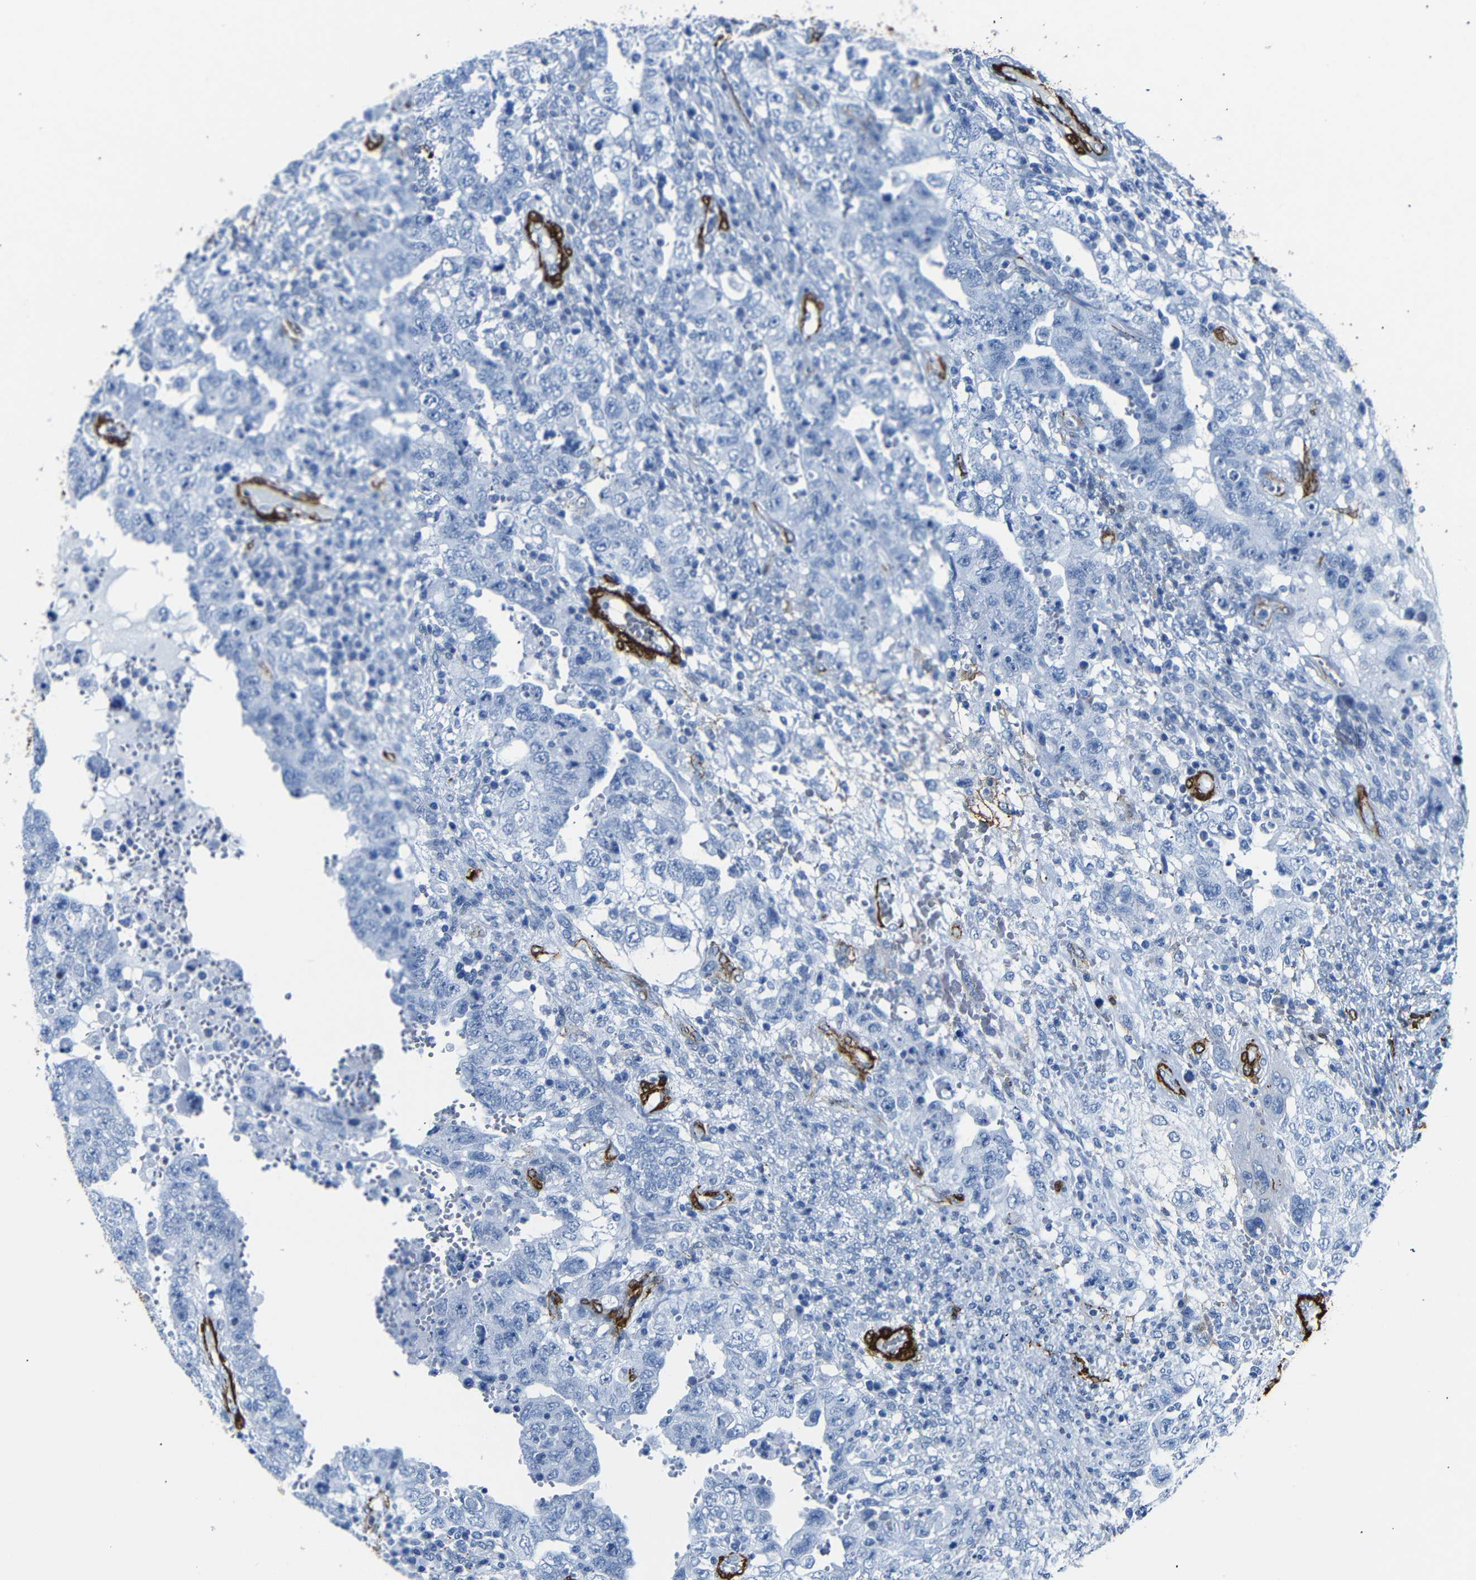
{"staining": {"intensity": "negative", "quantity": "none", "location": "none"}, "tissue": "testis cancer", "cell_type": "Tumor cells", "image_type": "cancer", "snomed": [{"axis": "morphology", "description": "Carcinoma, Embryonal, NOS"}, {"axis": "topography", "description": "Testis"}], "caption": "Immunohistochemical staining of human testis cancer (embryonal carcinoma) exhibits no significant expression in tumor cells.", "gene": "ACTA2", "patient": {"sex": "male", "age": 26}}